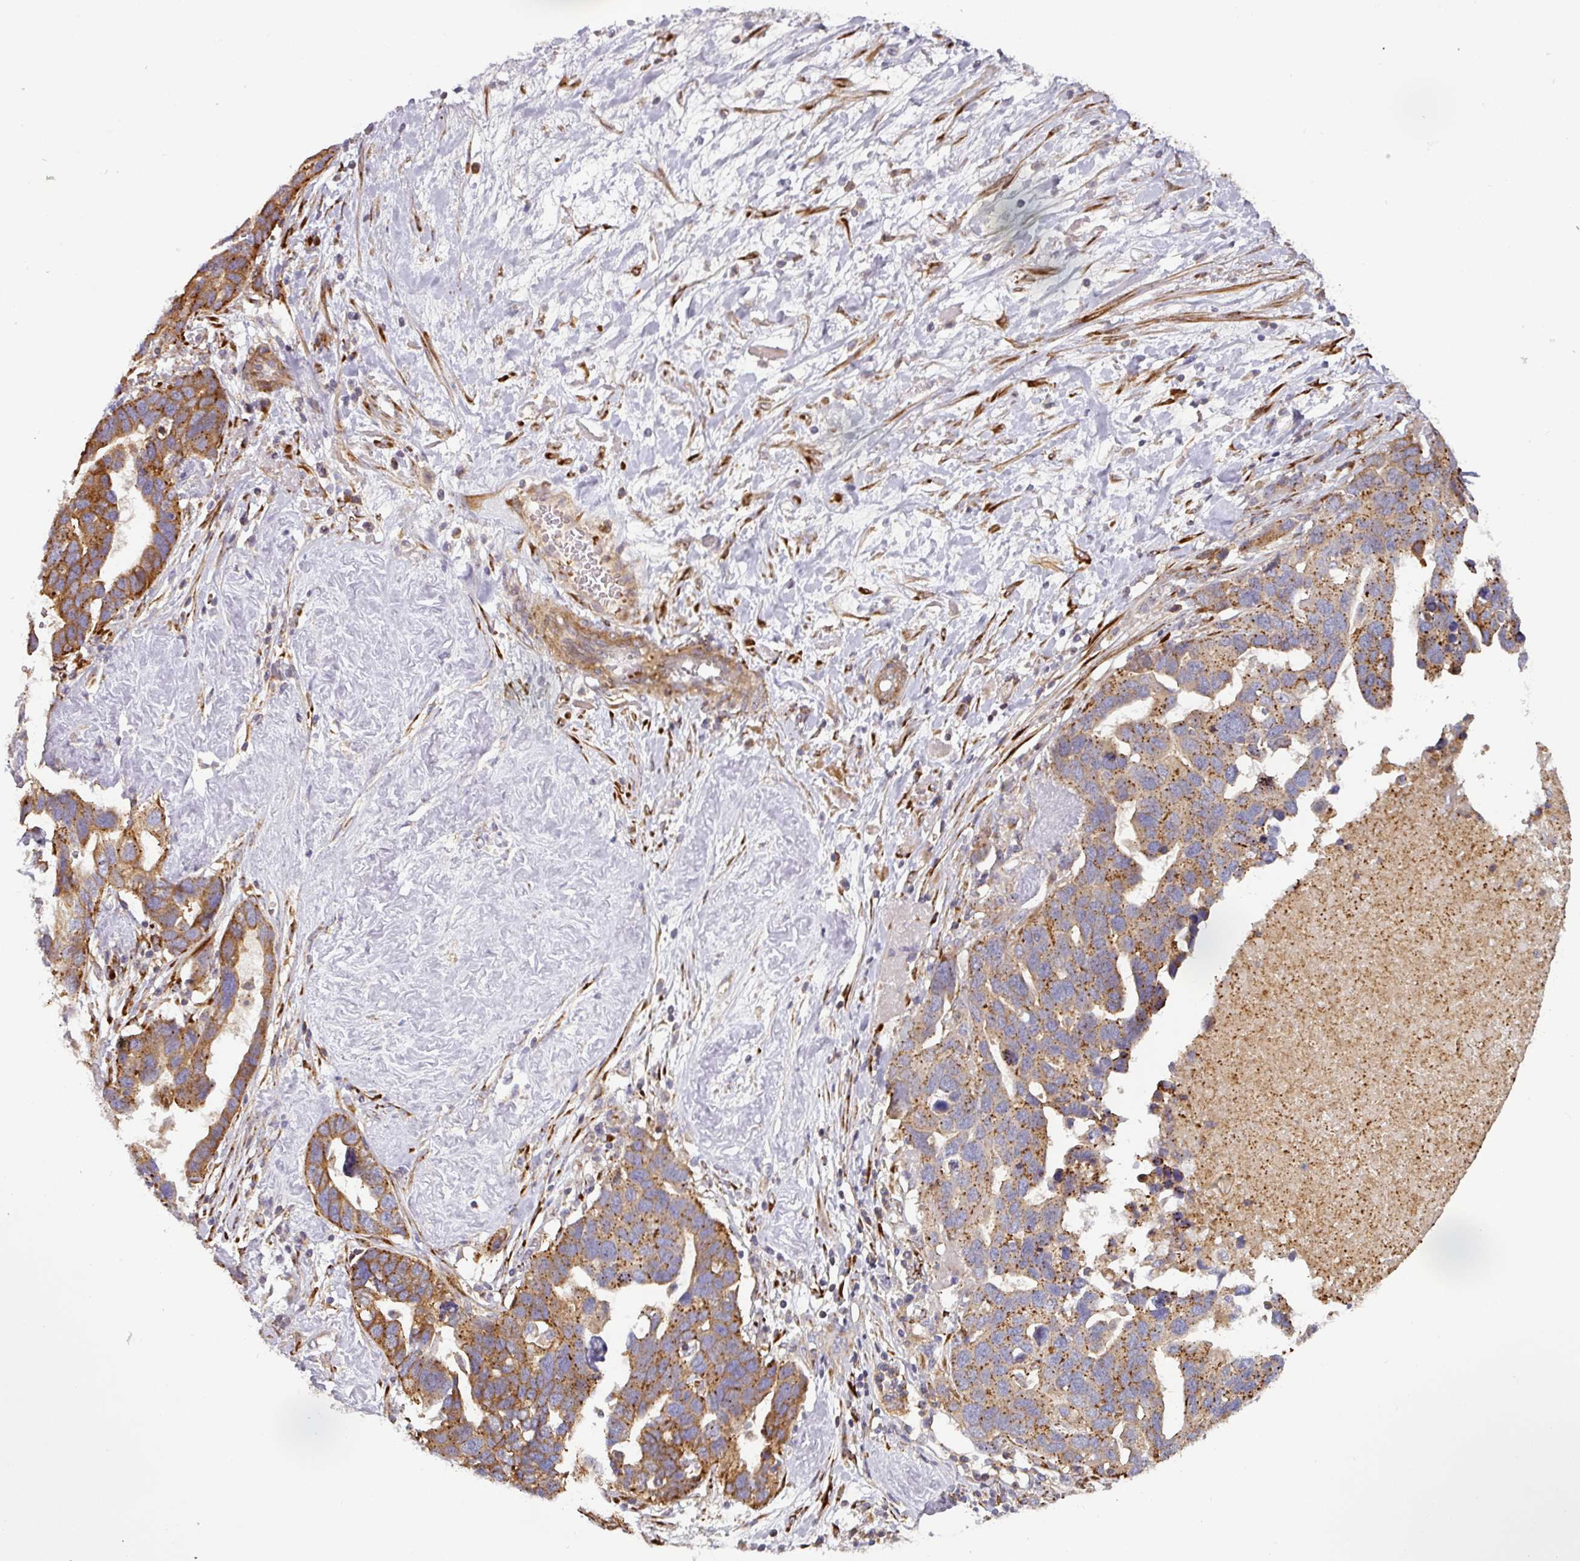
{"staining": {"intensity": "moderate", "quantity": ">75%", "location": "cytoplasmic/membranous"}, "tissue": "ovarian cancer", "cell_type": "Tumor cells", "image_type": "cancer", "snomed": [{"axis": "morphology", "description": "Cystadenocarcinoma, serous, NOS"}, {"axis": "topography", "description": "Ovary"}], "caption": "Ovarian cancer tissue displays moderate cytoplasmic/membranous staining in about >75% of tumor cells", "gene": "CASP2", "patient": {"sex": "female", "age": 54}}